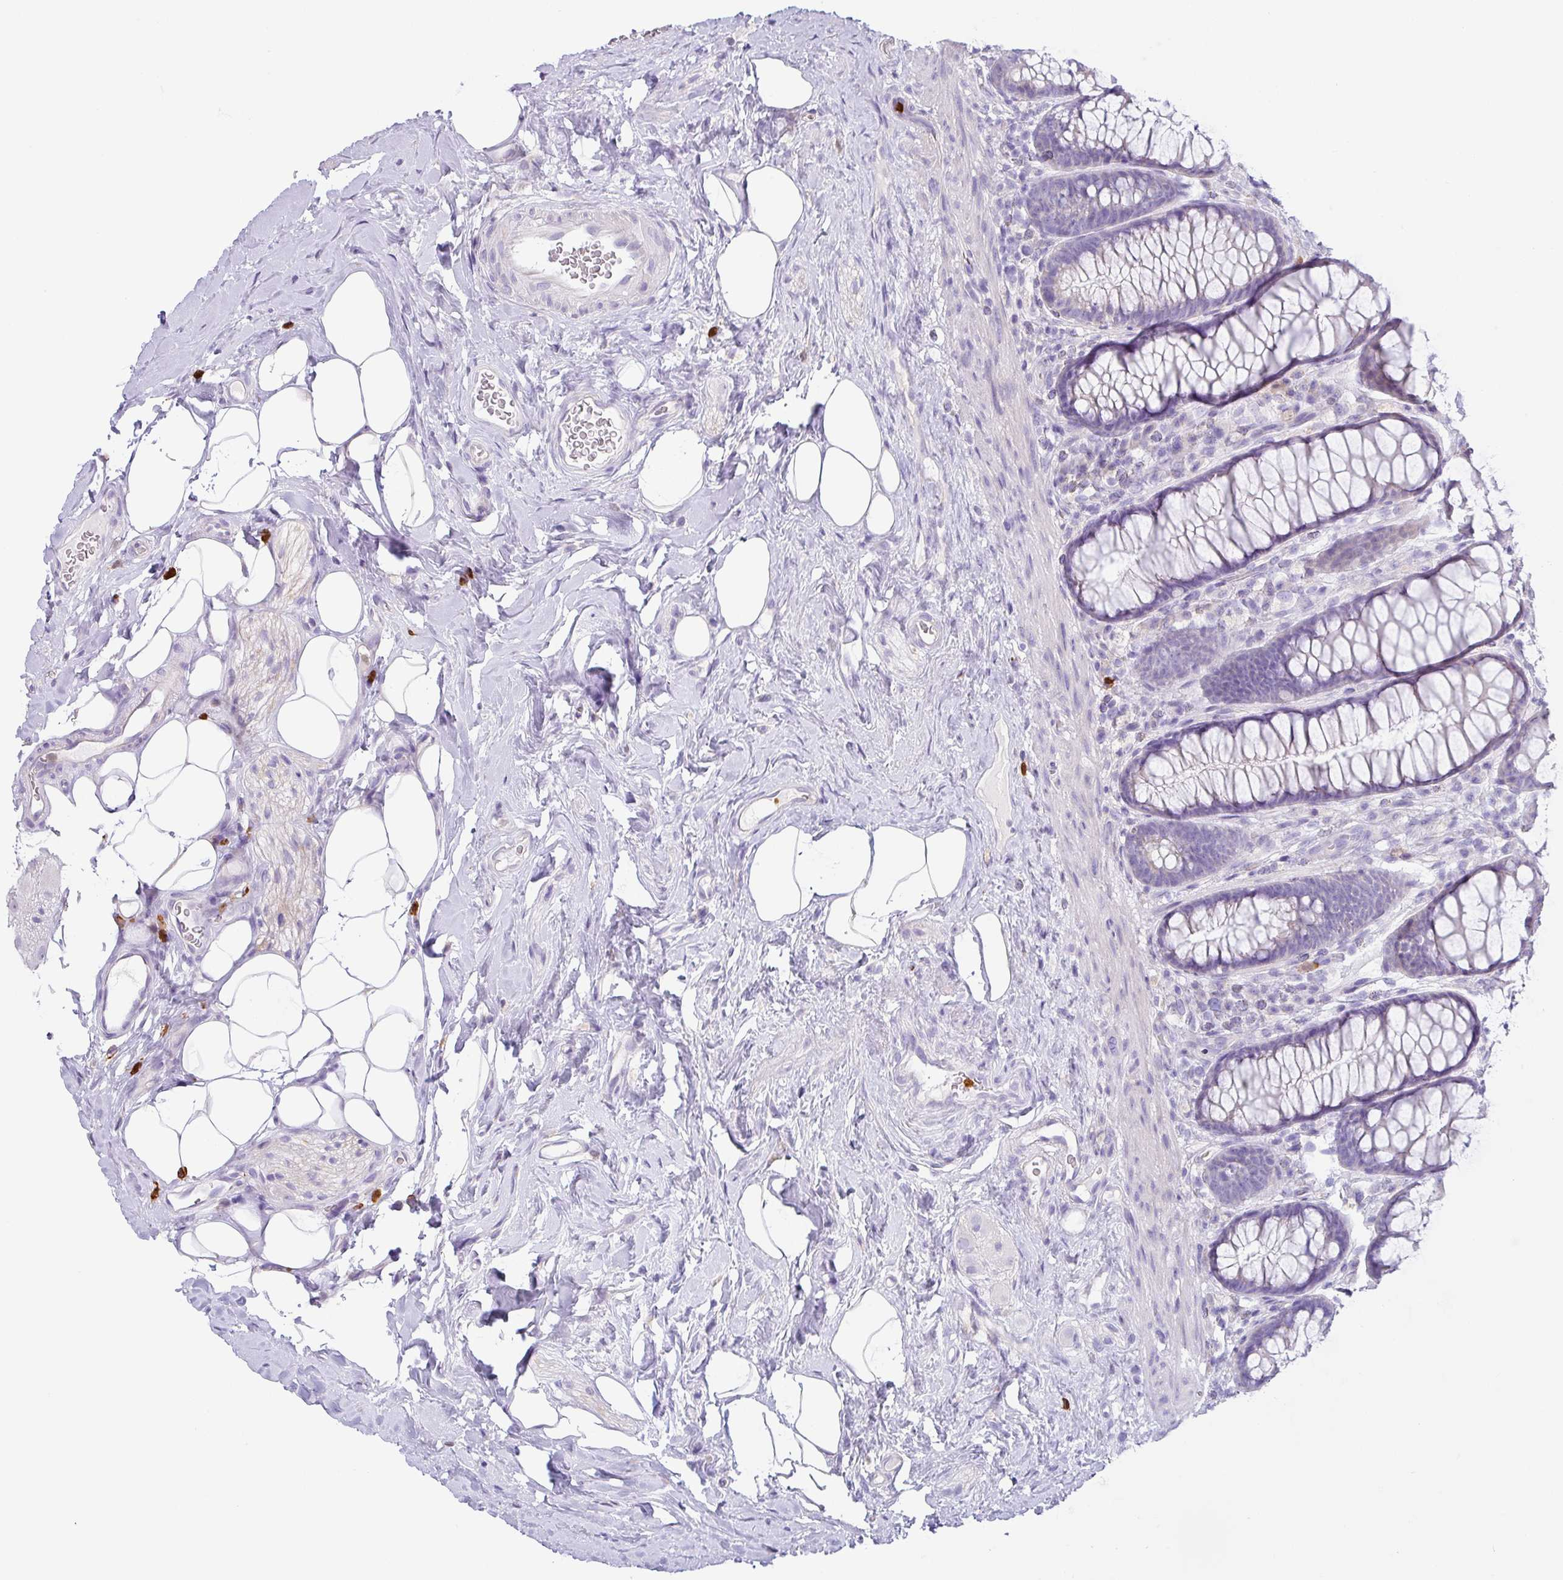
{"staining": {"intensity": "weak", "quantity": "<25%", "location": "cytoplasmic/membranous"}, "tissue": "rectum", "cell_type": "Glandular cells", "image_type": "normal", "snomed": [{"axis": "morphology", "description": "Normal tissue, NOS"}, {"axis": "topography", "description": "Rectum"}], "caption": "Glandular cells are negative for protein expression in benign human rectum.", "gene": "SH2D3C", "patient": {"sex": "female", "age": 67}}